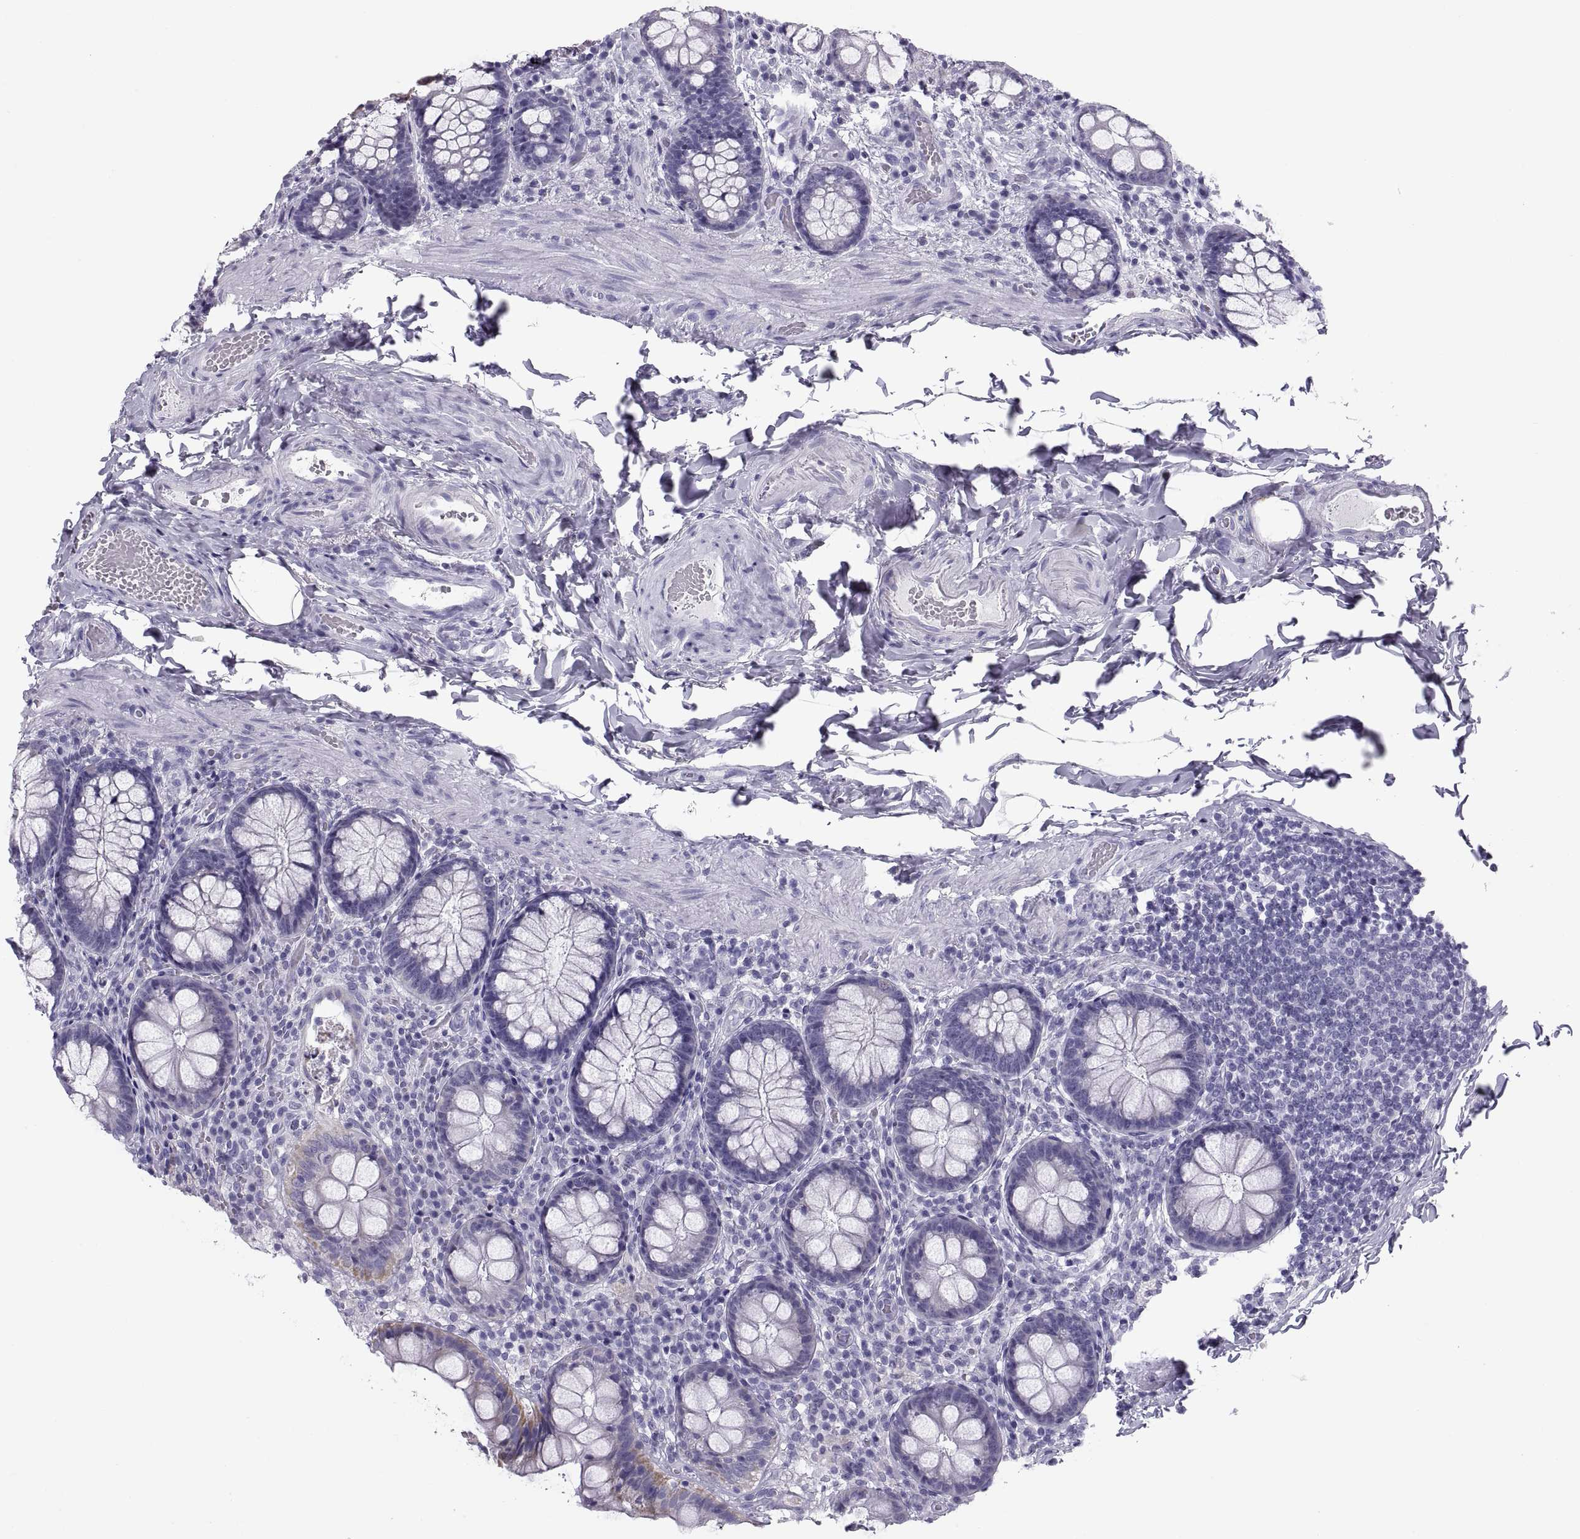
{"staining": {"intensity": "negative", "quantity": "none", "location": "none"}, "tissue": "colon", "cell_type": "Endothelial cells", "image_type": "normal", "snomed": [{"axis": "morphology", "description": "Normal tissue, NOS"}, {"axis": "topography", "description": "Colon"}], "caption": "Immunohistochemistry (IHC) micrograph of normal colon: colon stained with DAB shows no significant protein staining in endothelial cells.", "gene": "PAX2", "patient": {"sex": "female", "age": 86}}